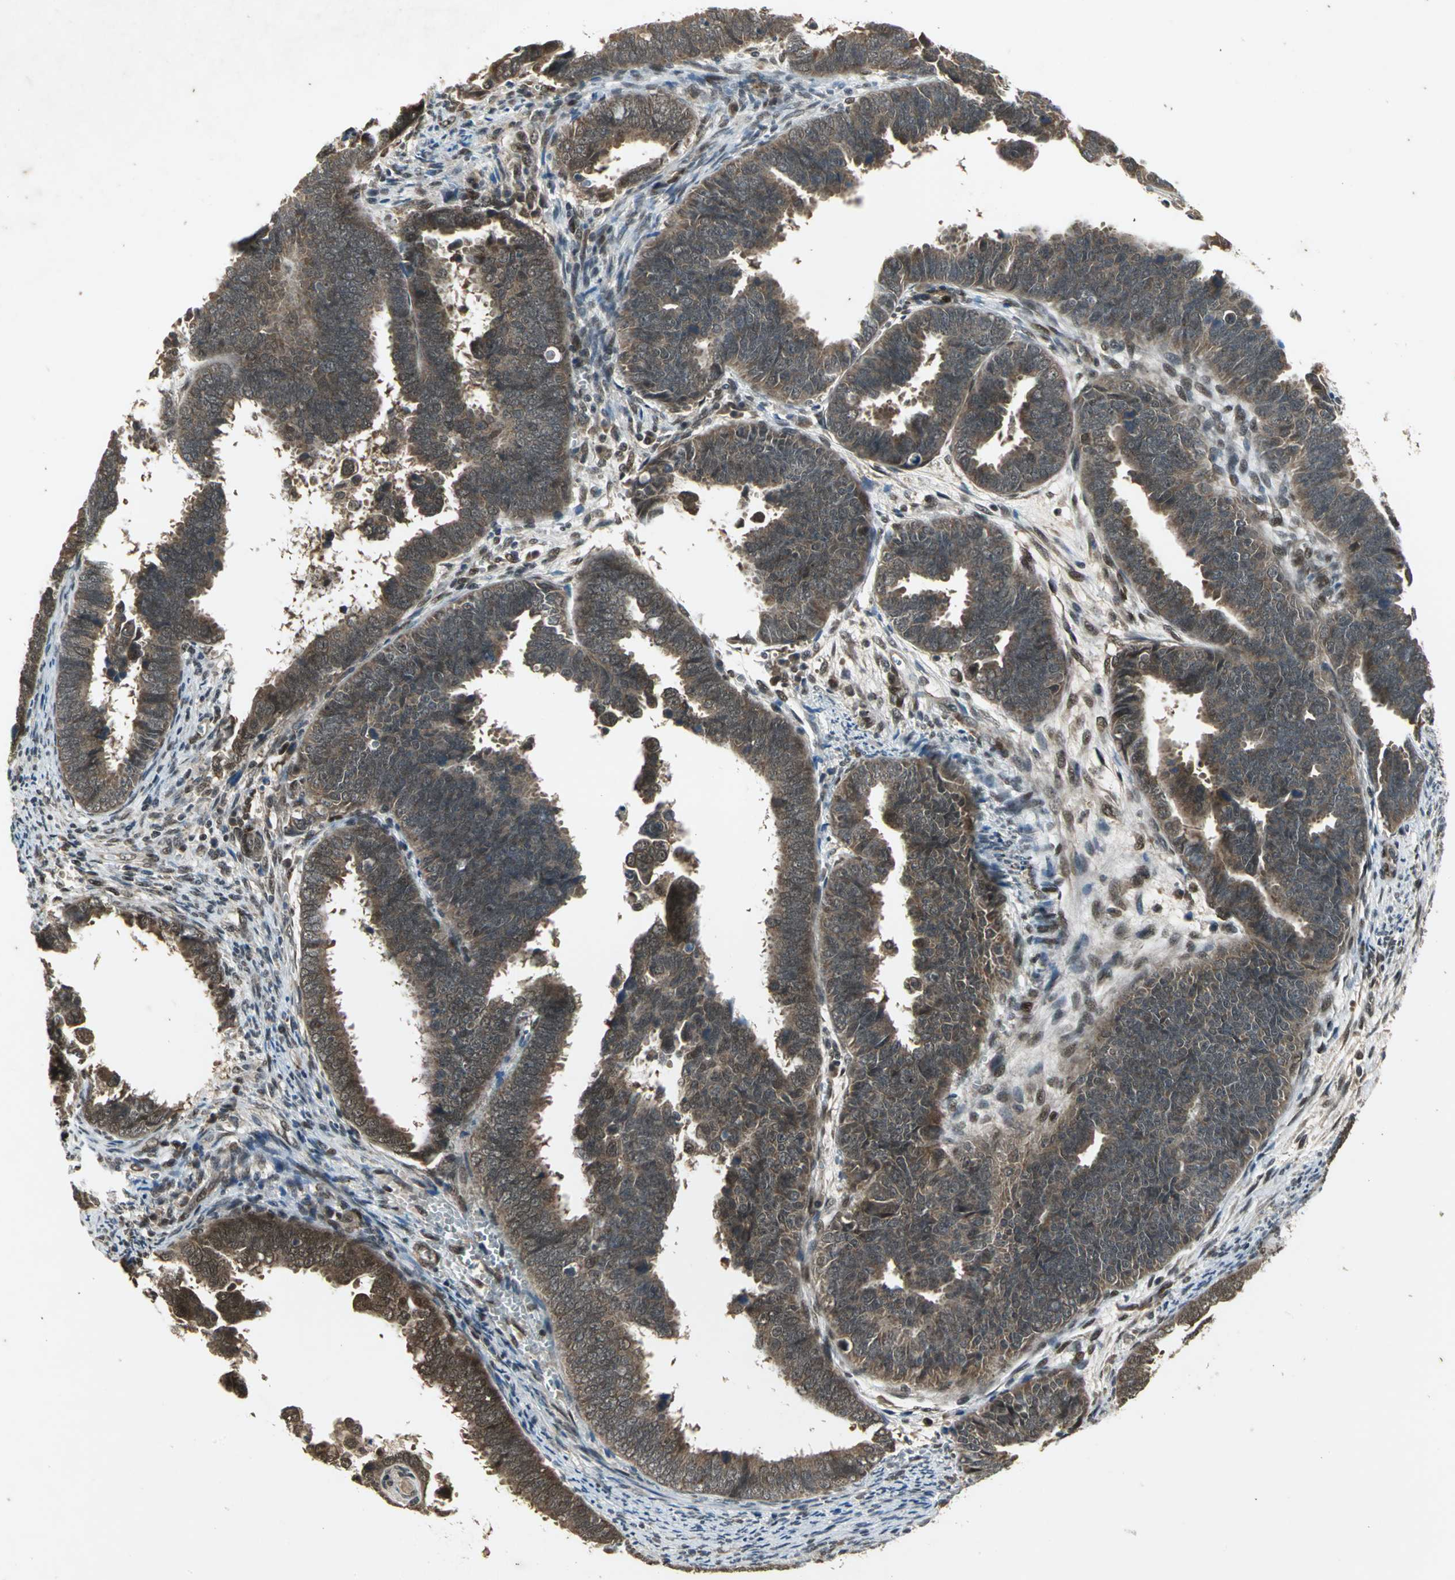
{"staining": {"intensity": "strong", "quantity": ">75%", "location": "cytoplasmic/membranous"}, "tissue": "endometrial cancer", "cell_type": "Tumor cells", "image_type": "cancer", "snomed": [{"axis": "morphology", "description": "Adenocarcinoma, NOS"}, {"axis": "topography", "description": "Endometrium"}], "caption": "Tumor cells exhibit high levels of strong cytoplasmic/membranous expression in approximately >75% of cells in endometrial cancer.", "gene": "NOTCH3", "patient": {"sex": "female", "age": 75}}